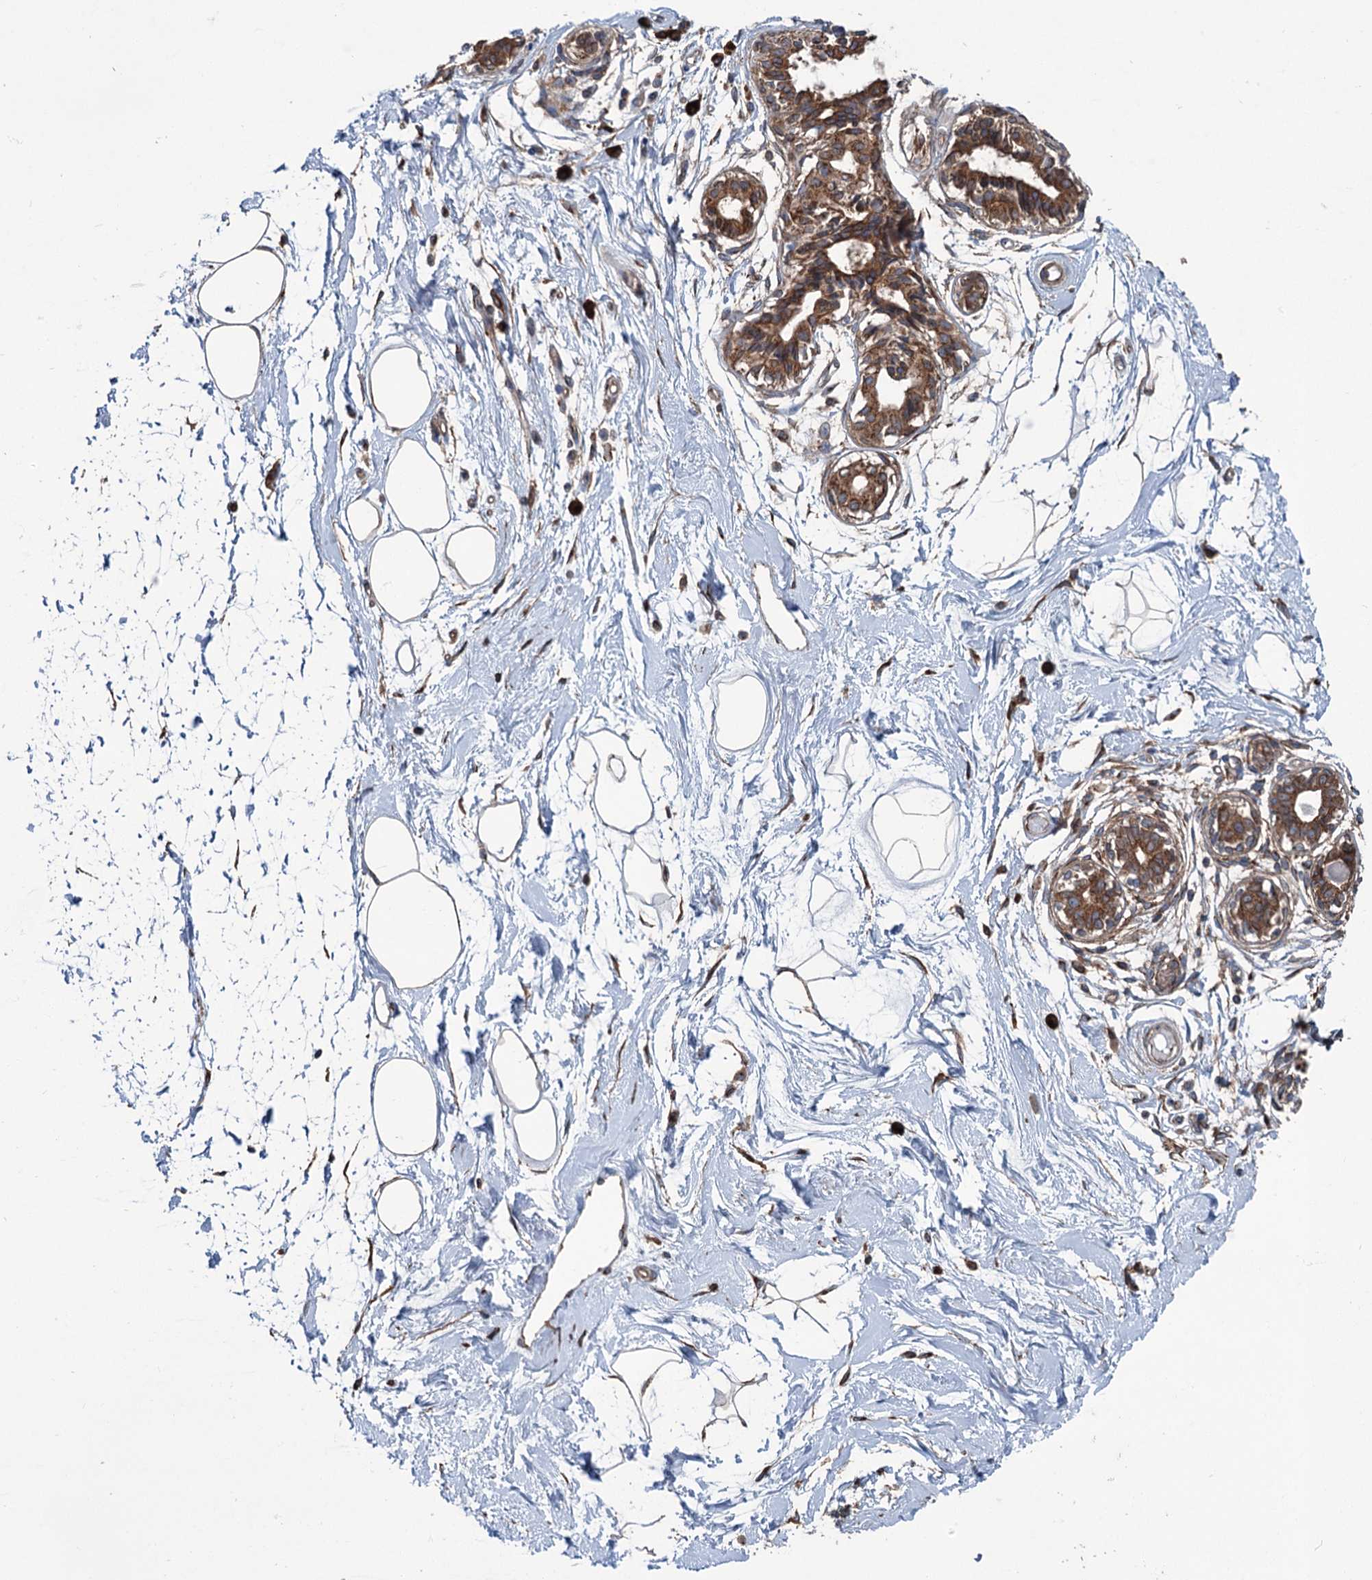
{"staining": {"intensity": "moderate", "quantity": "25%-75%", "location": "cytoplasmic/membranous"}, "tissue": "breast", "cell_type": "Adipocytes", "image_type": "normal", "snomed": [{"axis": "morphology", "description": "Normal tissue, NOS"}, {"axis": "topography", "description": "Breast"}], "caption": "A photomicrograph of breast stained for a protein exhibits moderate cytoplasmic/membranous brown staining in adipocytes.", "gene": "CALCOCO1", "patient": {"sex": "female", "age": 45}}